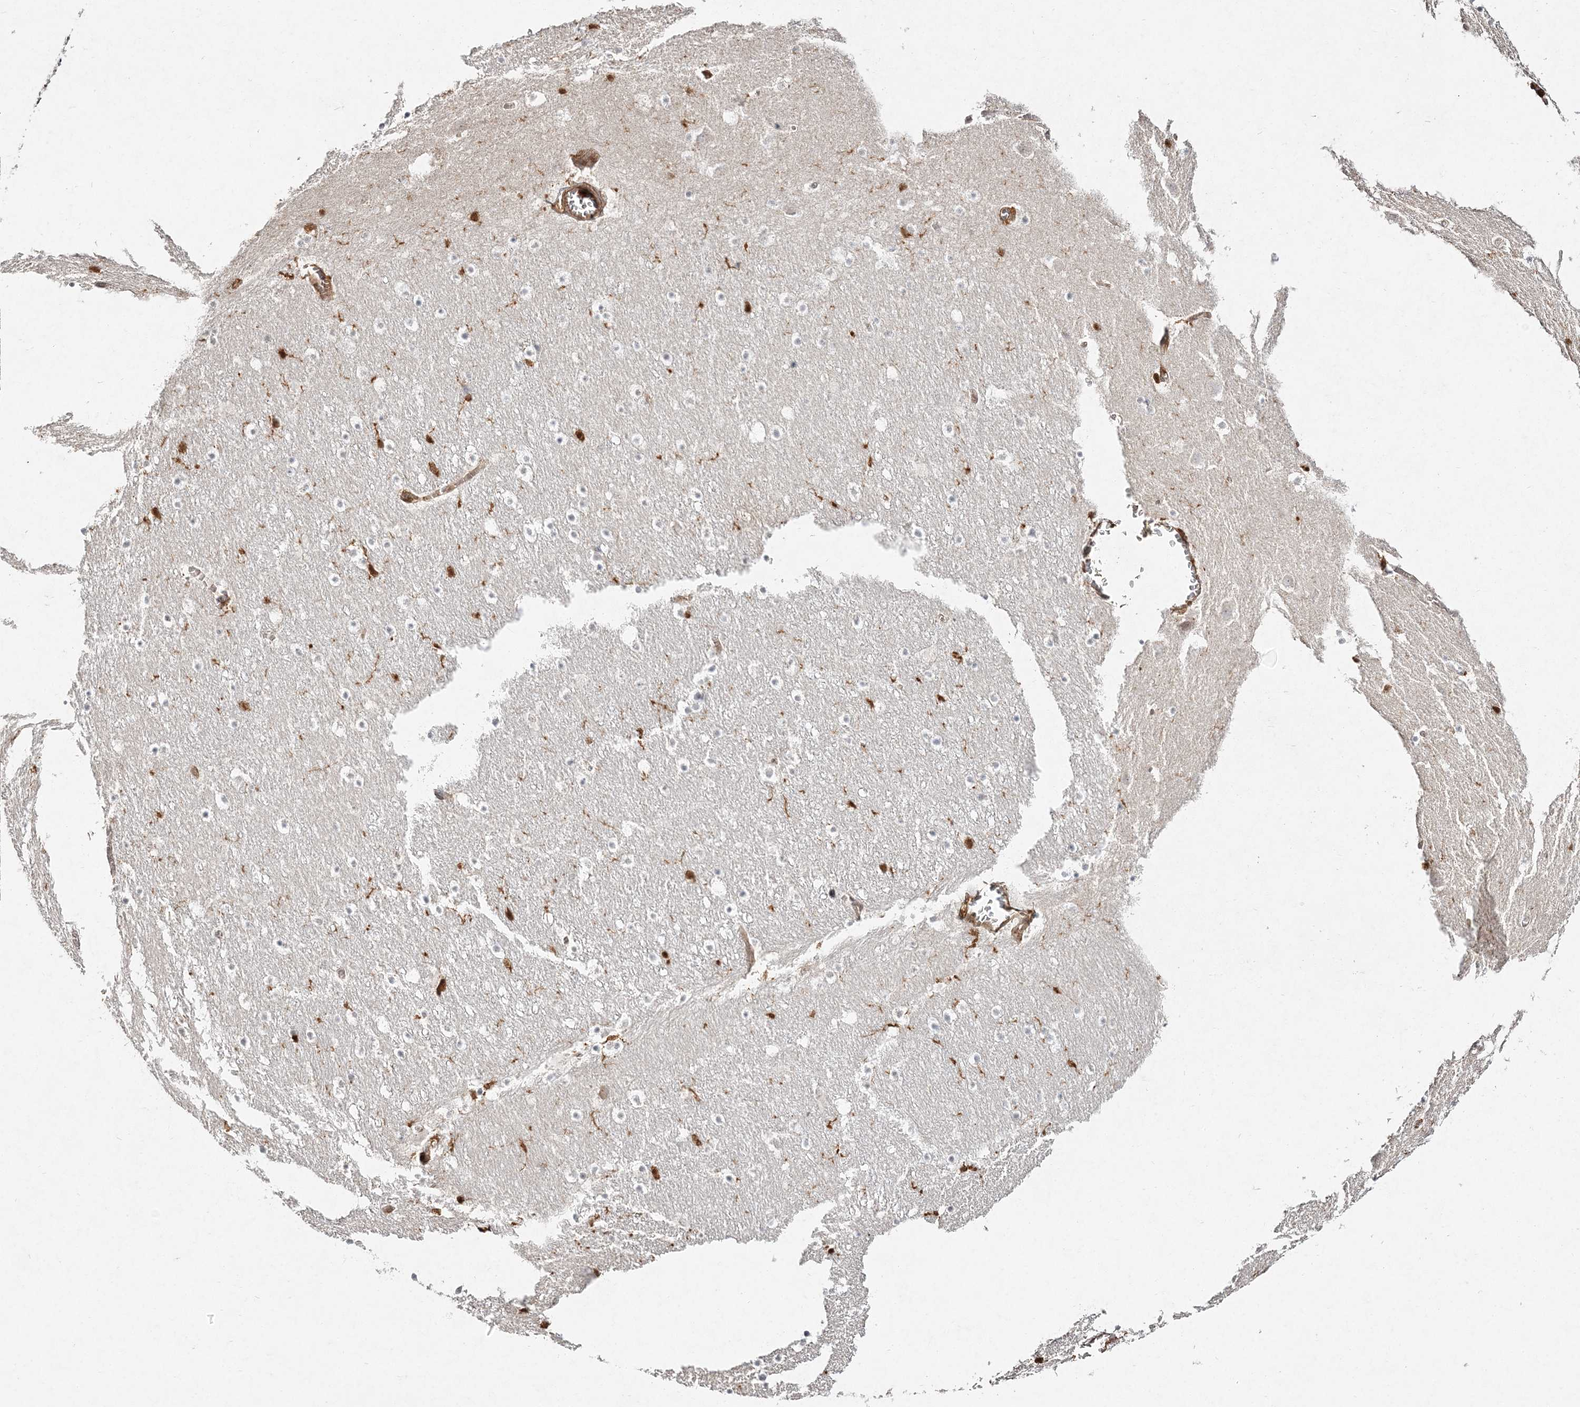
{"staining": {"intensity": "negative", "quantity": "none", "location": "none"}, "tissue": "caudate", "cell_type": "Glial cells", "image_type": "normal", "snomed": [{"axis": "morphology", "description": "Normal tissue, NOS"}, {"axis": "topography", "description": "Lateral ventricle wall"}], "caption": "DAB (3,3'-diaminobenzidine) immunohistochemical staining of normal human caudate displays no significant expression in glial cells. (DAB IHC, high magnification).", "gene": "S100A11", "patient": {"sex": "male", "age": 45}}